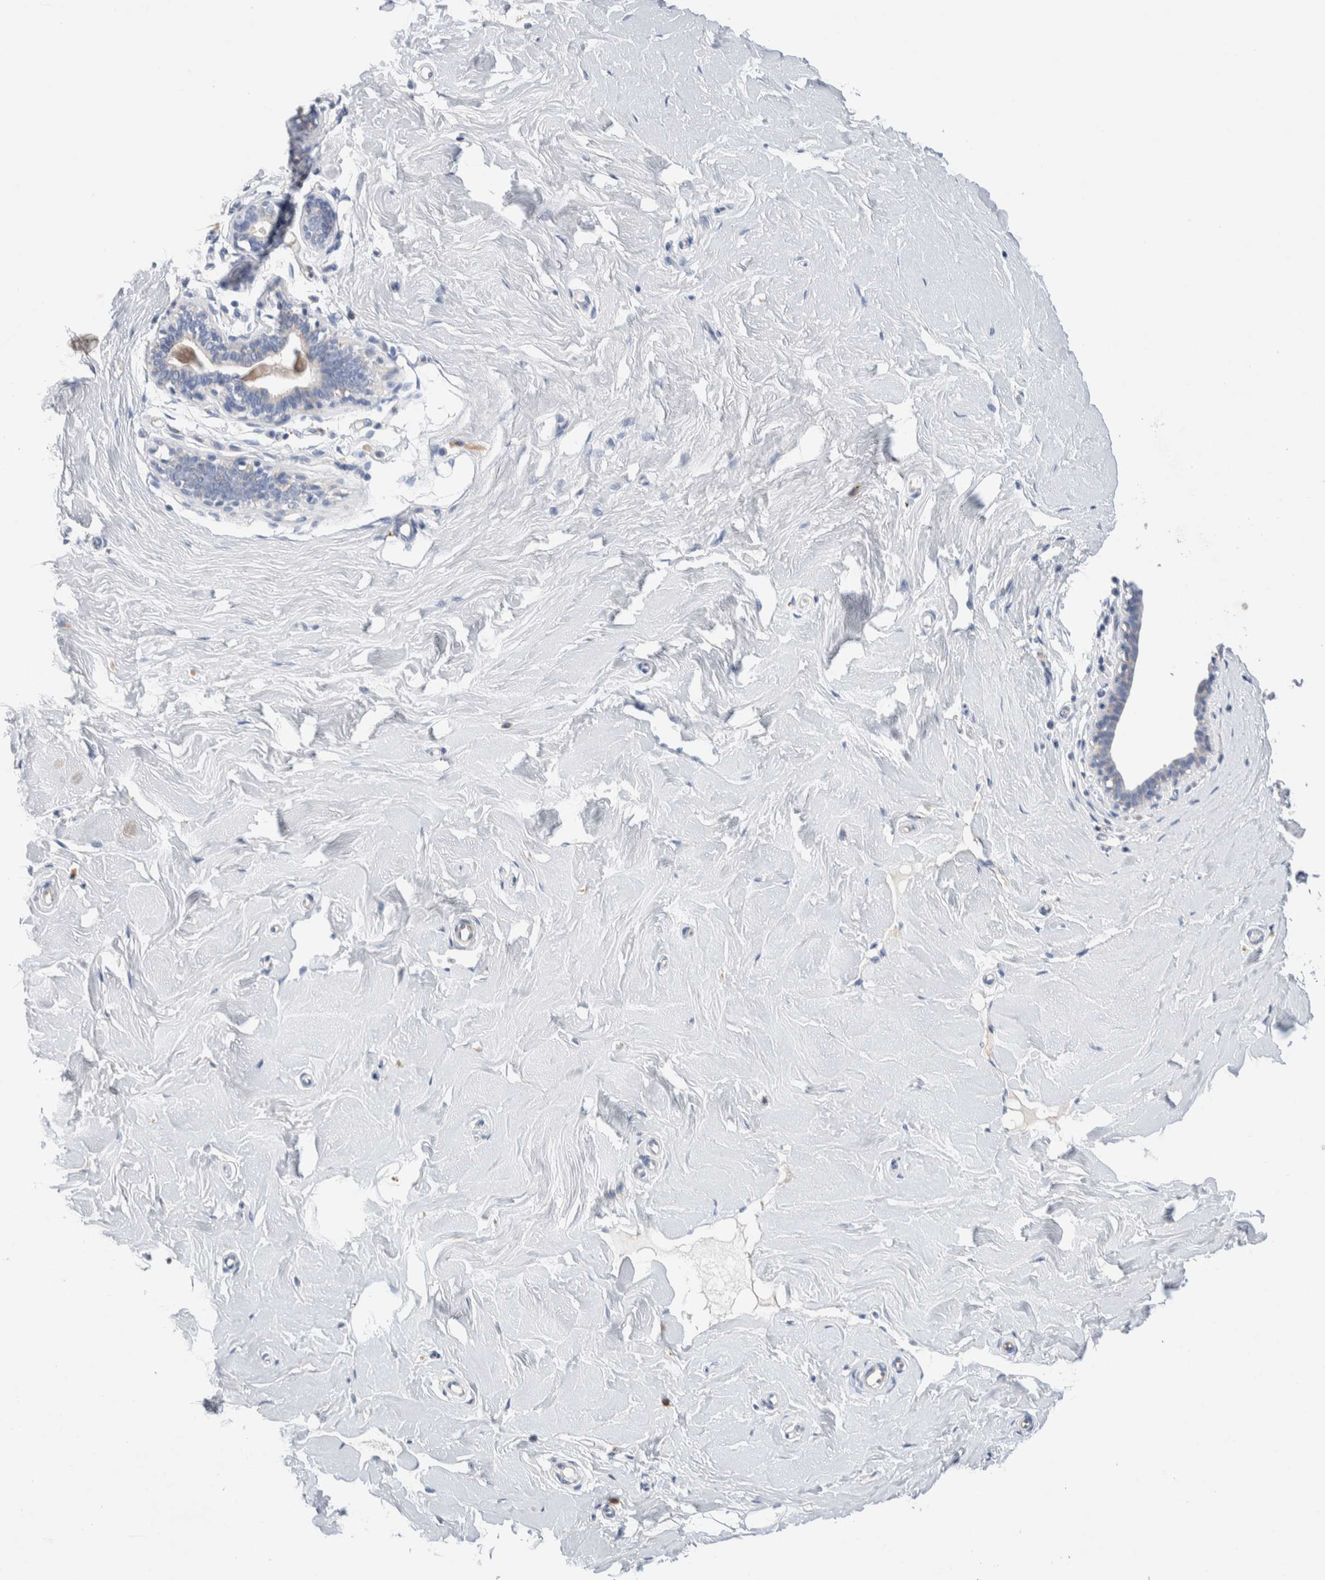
{"staining": {"intensity": "negative", "quantity": "none", "location": "none"}, "tissue": "breast", "cell_type": "Adipocytes", "image_type": "normal", "snomed": [{"axis": "morphology", "description": "Normal tissue, NOS"}, {"axis": "topography", "description": "Breast"}], "caption": "Immunohistochemistry of benign human breast exhibits no expression in adipocytes. Brightfield microscopy of IHC stained with DAB (brown) and hematoxylin (blue), captured at high magnification.", "gene": "METRNL", "patient": {"sex": "female", "age": 23}}